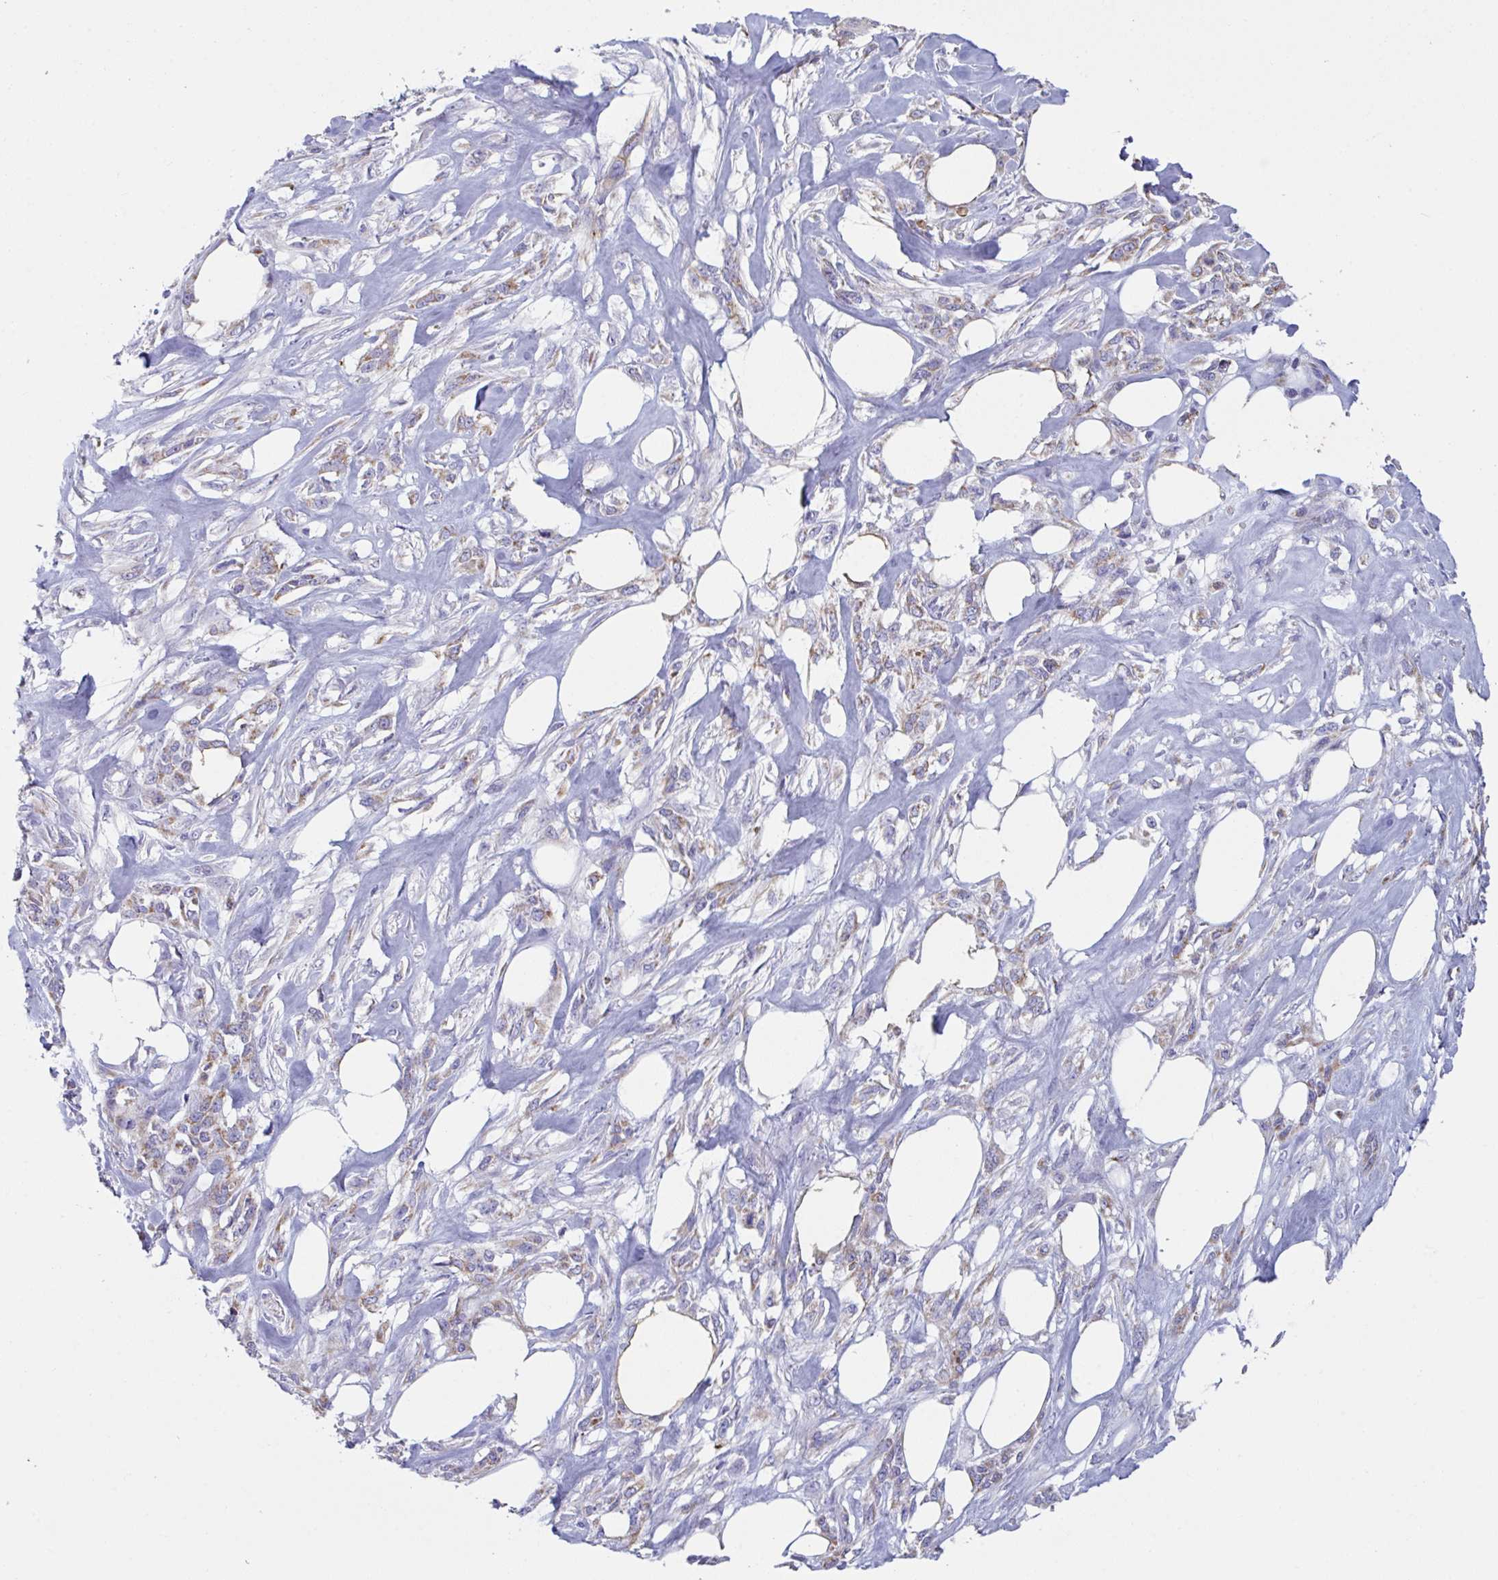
{"staining": {"intensity": "moderate", "quantity": "25%-75%", "location": "cytoplasmic/membranous"}, "tissue": "skin cancer", "cell_type": "Tumor cells", "image_type": "cancer", "snomed": [{"axis": "morphology", "description": "Squamous cell carcinoma, NOS"}, {"axis": "topography", "description": "Skin"}], "caption": "An IHC image of neoplastic tissue is shown. Protein staining in brown labels moderate cytoplasmic/membranous positivity in skin cancer within tumor cells. The protein is stained brown, and the nuclei are stained in blue (DAB IHC with brightfield microscopy, high magnification).", "gene": "BCAT2", "patient": {"sex": "female", "age": 59}}